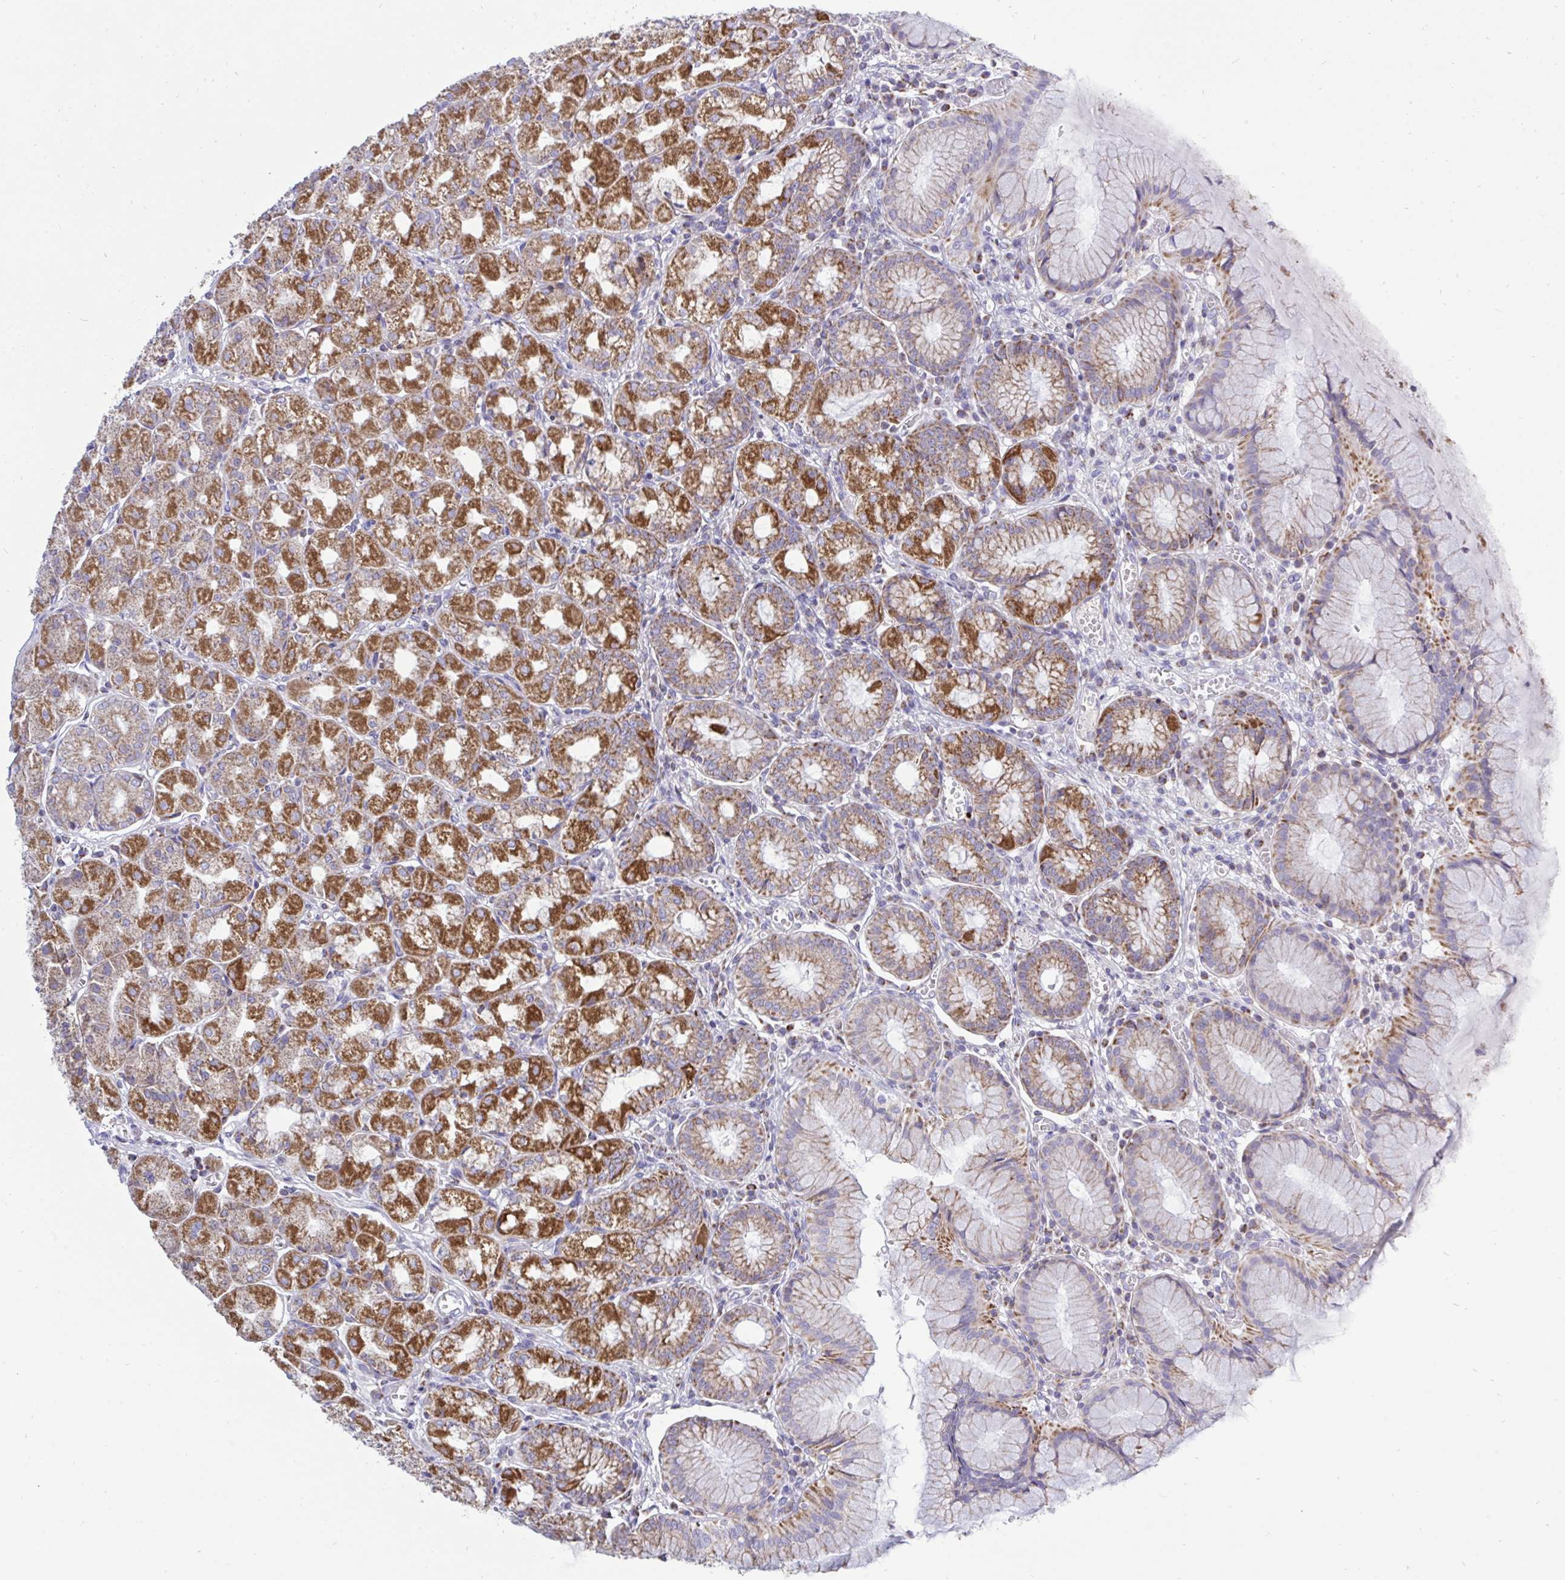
{"staining": {"intensity": "moderate", "quantity": "25%-75%", "location": "cytoplasmic/membranous"}, "tissue": "stomach", "cell_type": "Glandular cells", "image_type": "normal", "snomed": [{"axis": "morphology", "description": "Normal tissue, NOS"}, {"axis": "topography", "description": "Stomach"}], "caption": "Stomach was stained to show a protein in brown. There is medium levels of moderate cytoplasmic/membranous positivity in approximately 25%-75% of glandular cells. (DAB (3,3'-diaminobenzidine) IHC, brown staining for protein, blue staining for nuclei).", "gene": "HSPE1", "patient": {"sex": "male", "age": 55}}